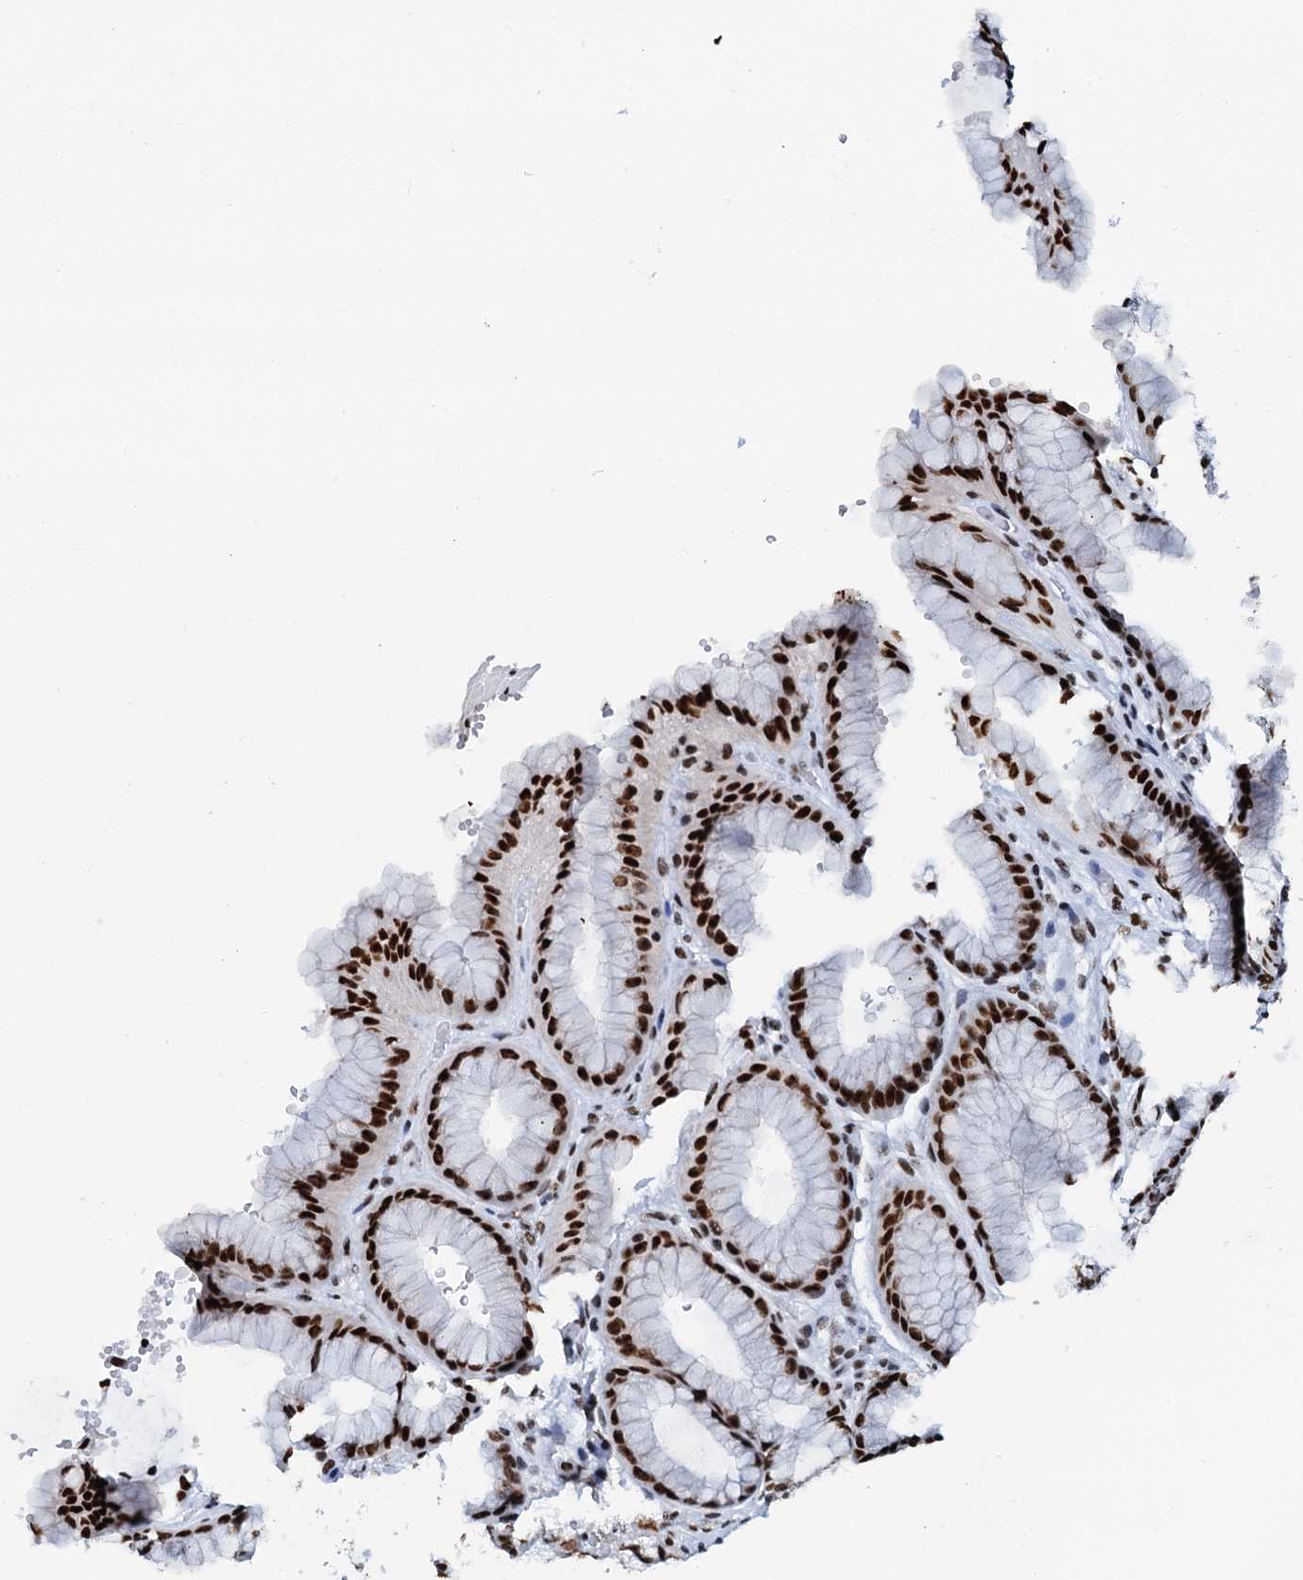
{"staining": {"intensity": "strong", "quantity": ">75%", "location": "nuclear"}, "tissue": "stomach", "cell_type": "Glandular cells", "image_type": "normal", "snomed": [{"axis": "morphology", "description": "Normal tissue, NOS"}, {"axis": "morphology", "description": "Adenocarcinoma, NOS"}, {"axis": "topography", "description": "Stomach"}], "caption": "Protein staining of benign stomach exhibits strong nuclear positivity in about >75% of glandular cells. The staining was performed using DAB, with brown indicating positive protein expression. Nuclei are stained blue with hematoxylin.", "gene": "SLTM", "patient": {"sex": "male", "age": 57}}